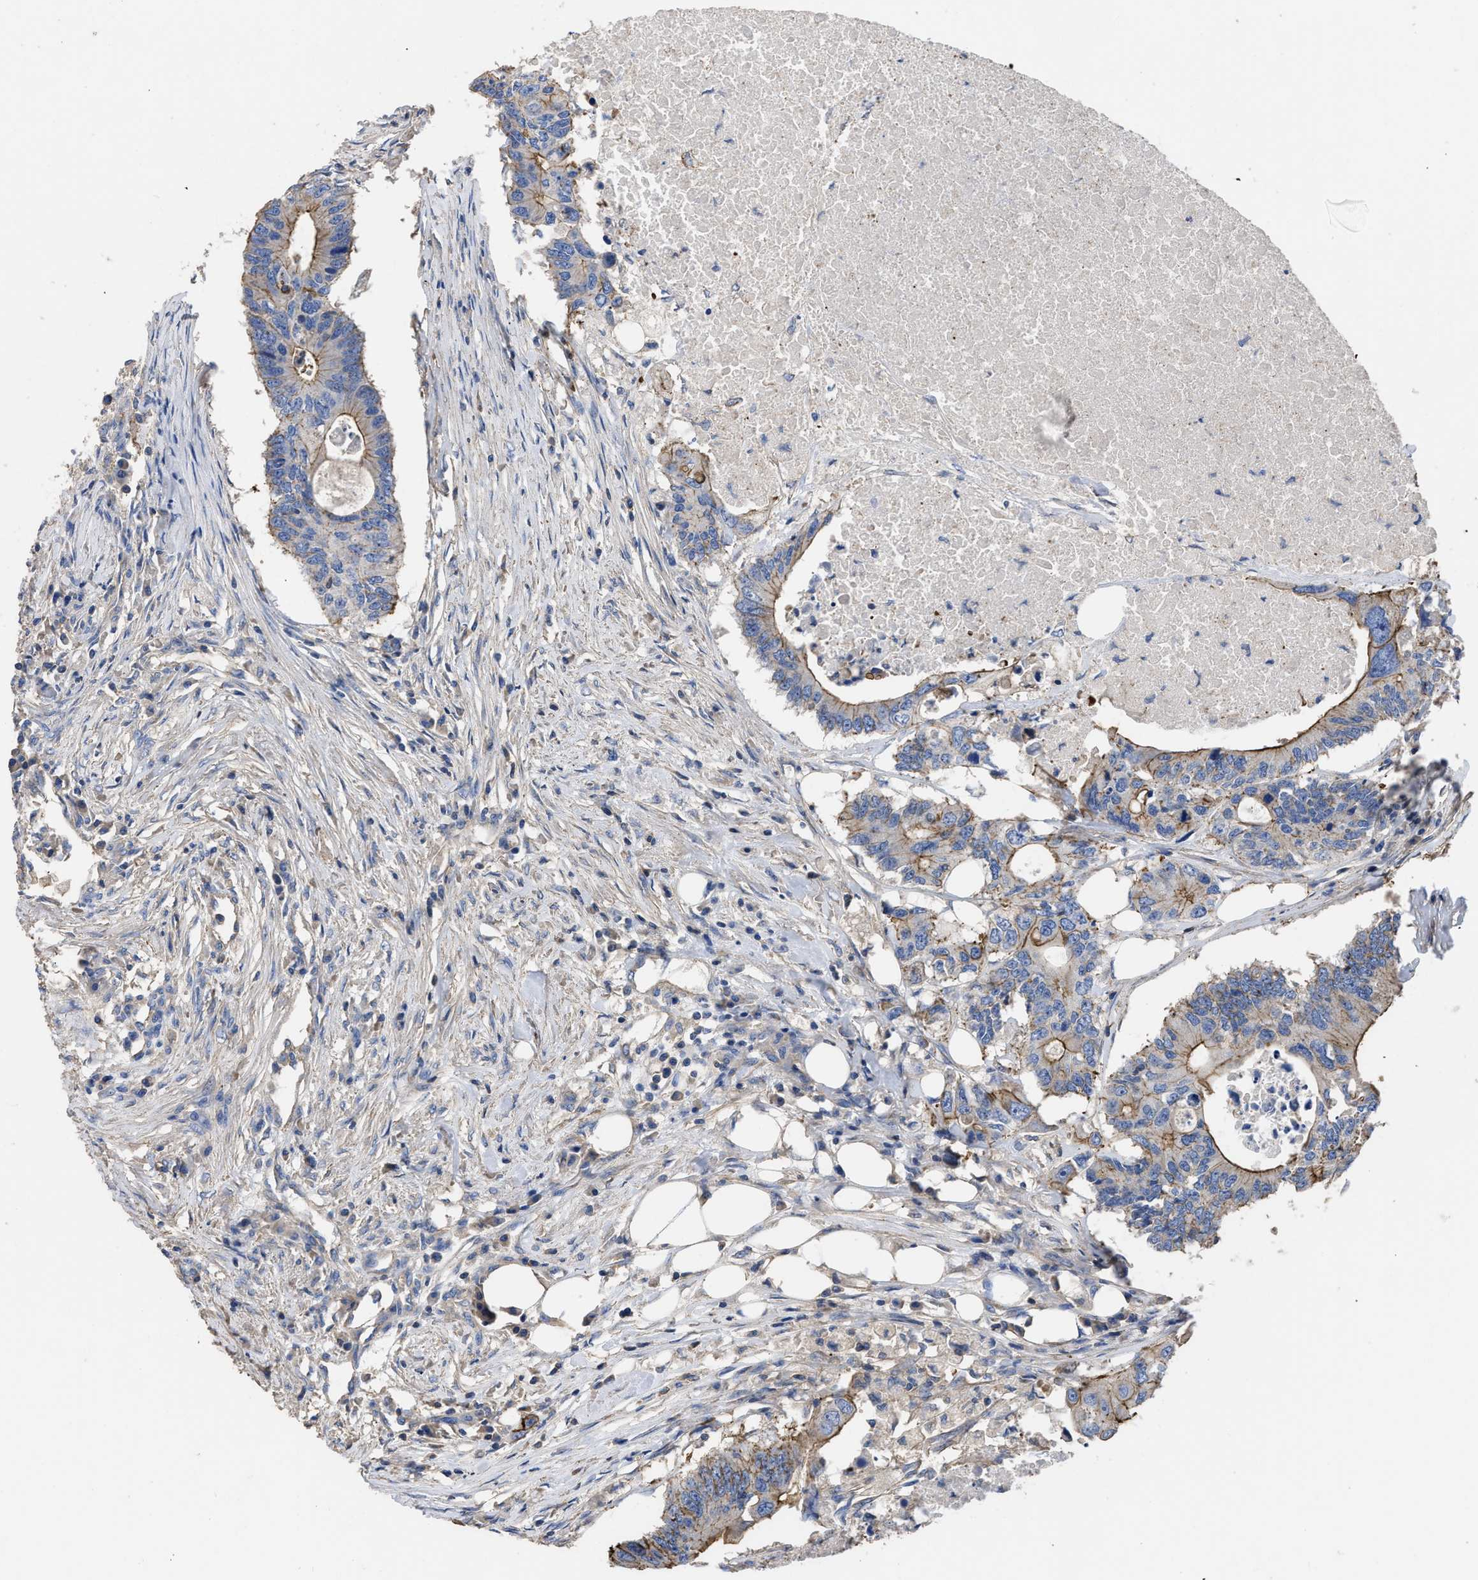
{"staining": {"intensity": "moderate", "quantity": "<25%", "location": "cytoplasmic/membranous"}, "tissue": "colorectal cancer", "cell_type": "Tumor cells", "image_type": "cancer", "snomed": [{"axis": "morphology", "description": "Adenocarcinoma, NOS"}, {"axis": "topography", "description": "Colon"}], "caption": "The immunohistochemical stain shows moderate cytoplasmic/membranous positivity in tumor cells of colorectal cancer tissue. The staining was performed using DAB (3,3'-diaminobenzidine), with brown indicating positive protein expression. Nuclei are stained blue with hematoxylin.", "gene": "USP4", "patient": {"sex": "male", "age": 71}}